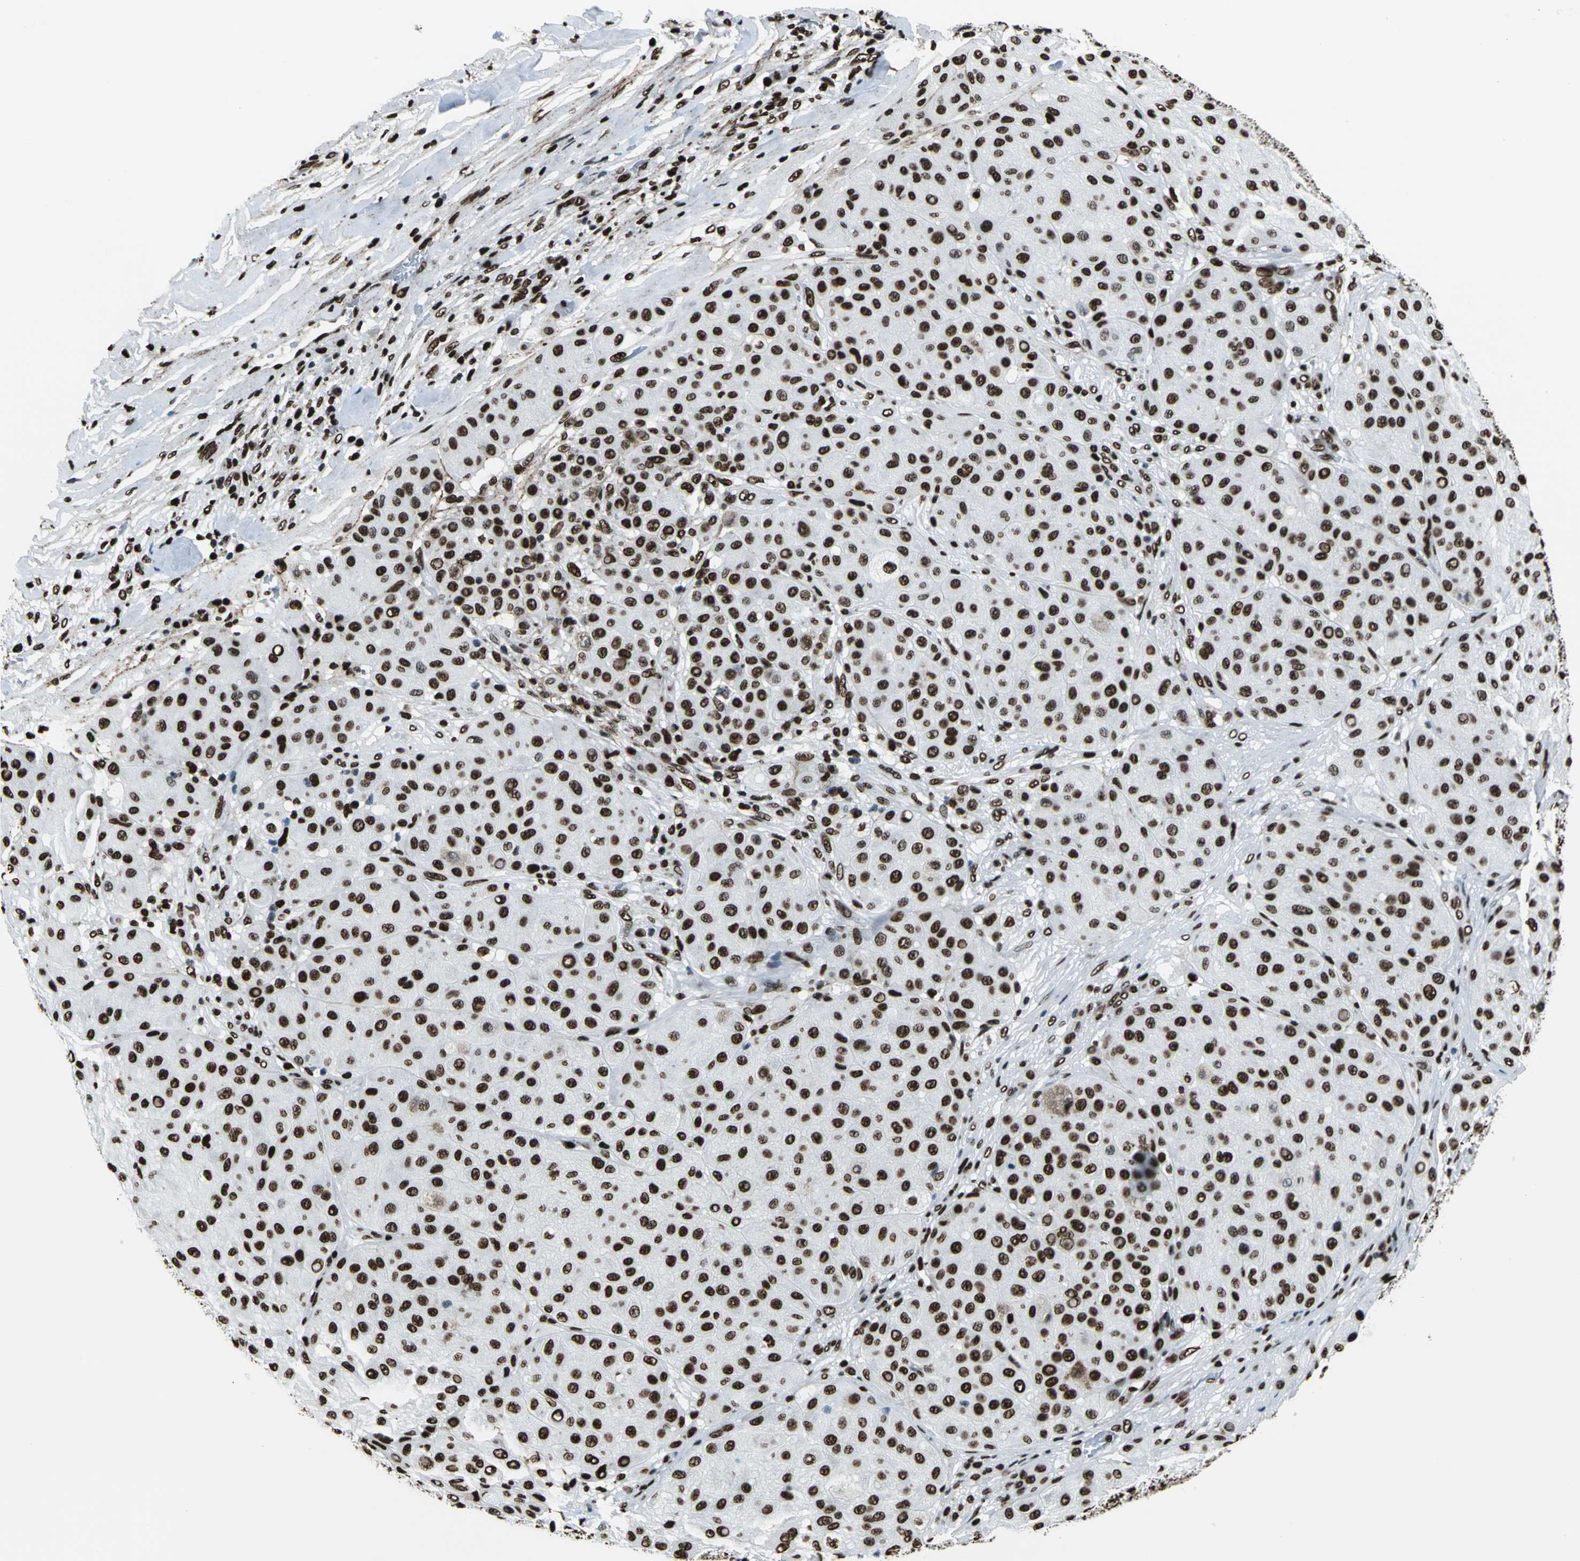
{"staining": {"intensity": "strong", "quantity": ">75%", "location": "nuclear"}, "tissue": "melanoma", "cell_type": "Tumor cells", "image_type": "cancer", "snomed": [{"axis": "morphology", "description": "Normal tissue, NOS"}, {"axis": "morphology", "description": "Malignant melanoma, Metastatic site"}, {"axis": "topography", "description": "Skin"}], "caption": "An image of melanoma stained for a protein reveals strong nuclear brown staining in tumor cells. The staining is performed using DAB (3,3'-diaminobenzidine) brown chromogen to label protein expression. The nuclei are counter-stained blue using hematoxylin.", "gene": "APEX1", "patient": {"sex": "male", "age": 41}}